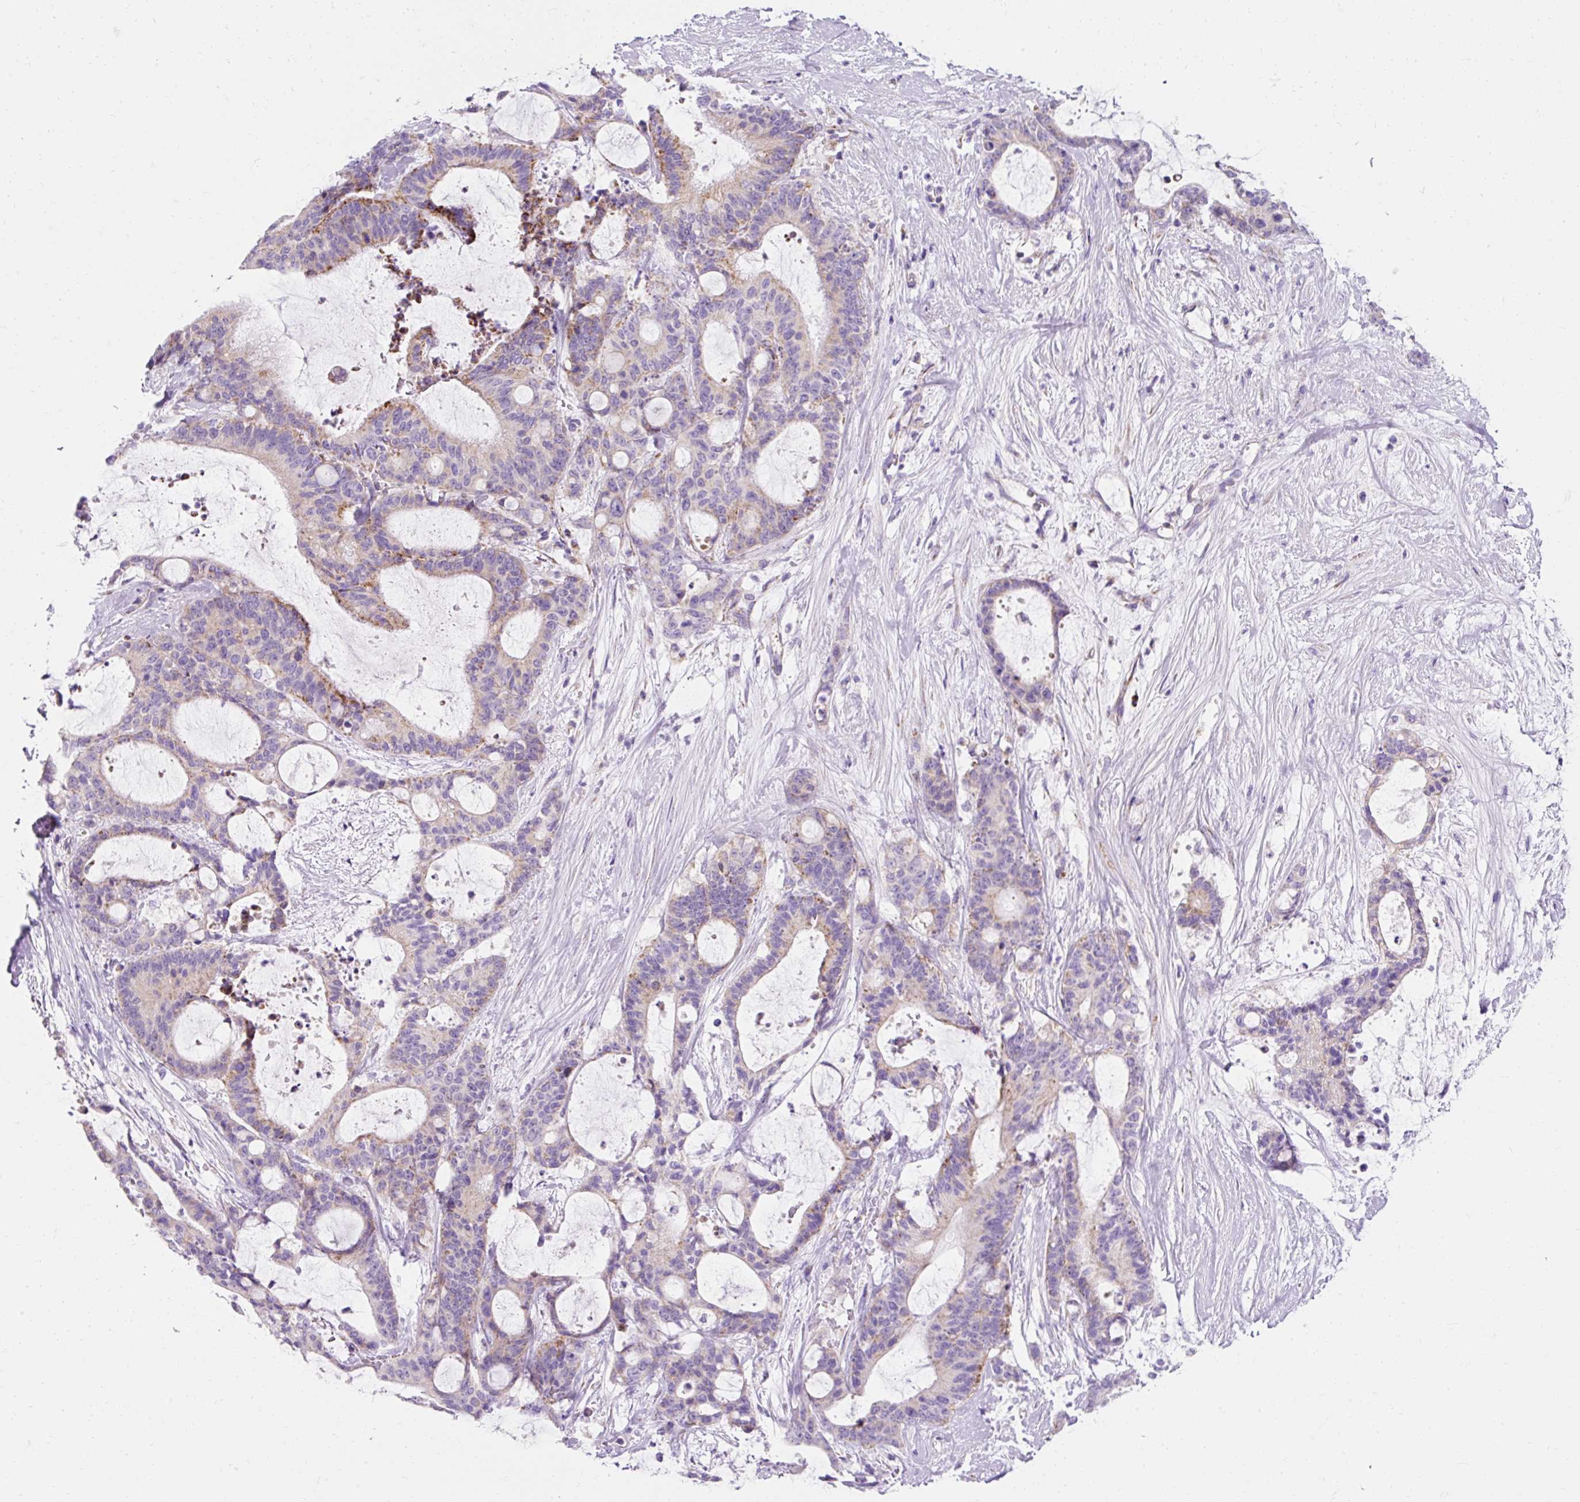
{"staining": {"intensity": "moderate", "quantity": "<25%", "location": "cytoplasmic/membranous"}, "tissue": "liver cancer", "cell_type": "Tumor cells", "image_type": "cancer", "snomed": [{"axis": "morphology", "description": "Normal tissue, NOS"}, {"axis": "morphology", "description": "Cholangiocarcinoma"}, {"axis": "topography", "description": "Liver"}, {"axis": "topography", "description": "Peripheral nerve tissue"}], "caption": "Tumor cells reveal low levels of moderate cytoplasmic/membranous positivity in approximately <25% of cells in cholangiocarcinoma (liver).", "gene": "PLPP2", "patient": {"sex": "female", "age": 73}}